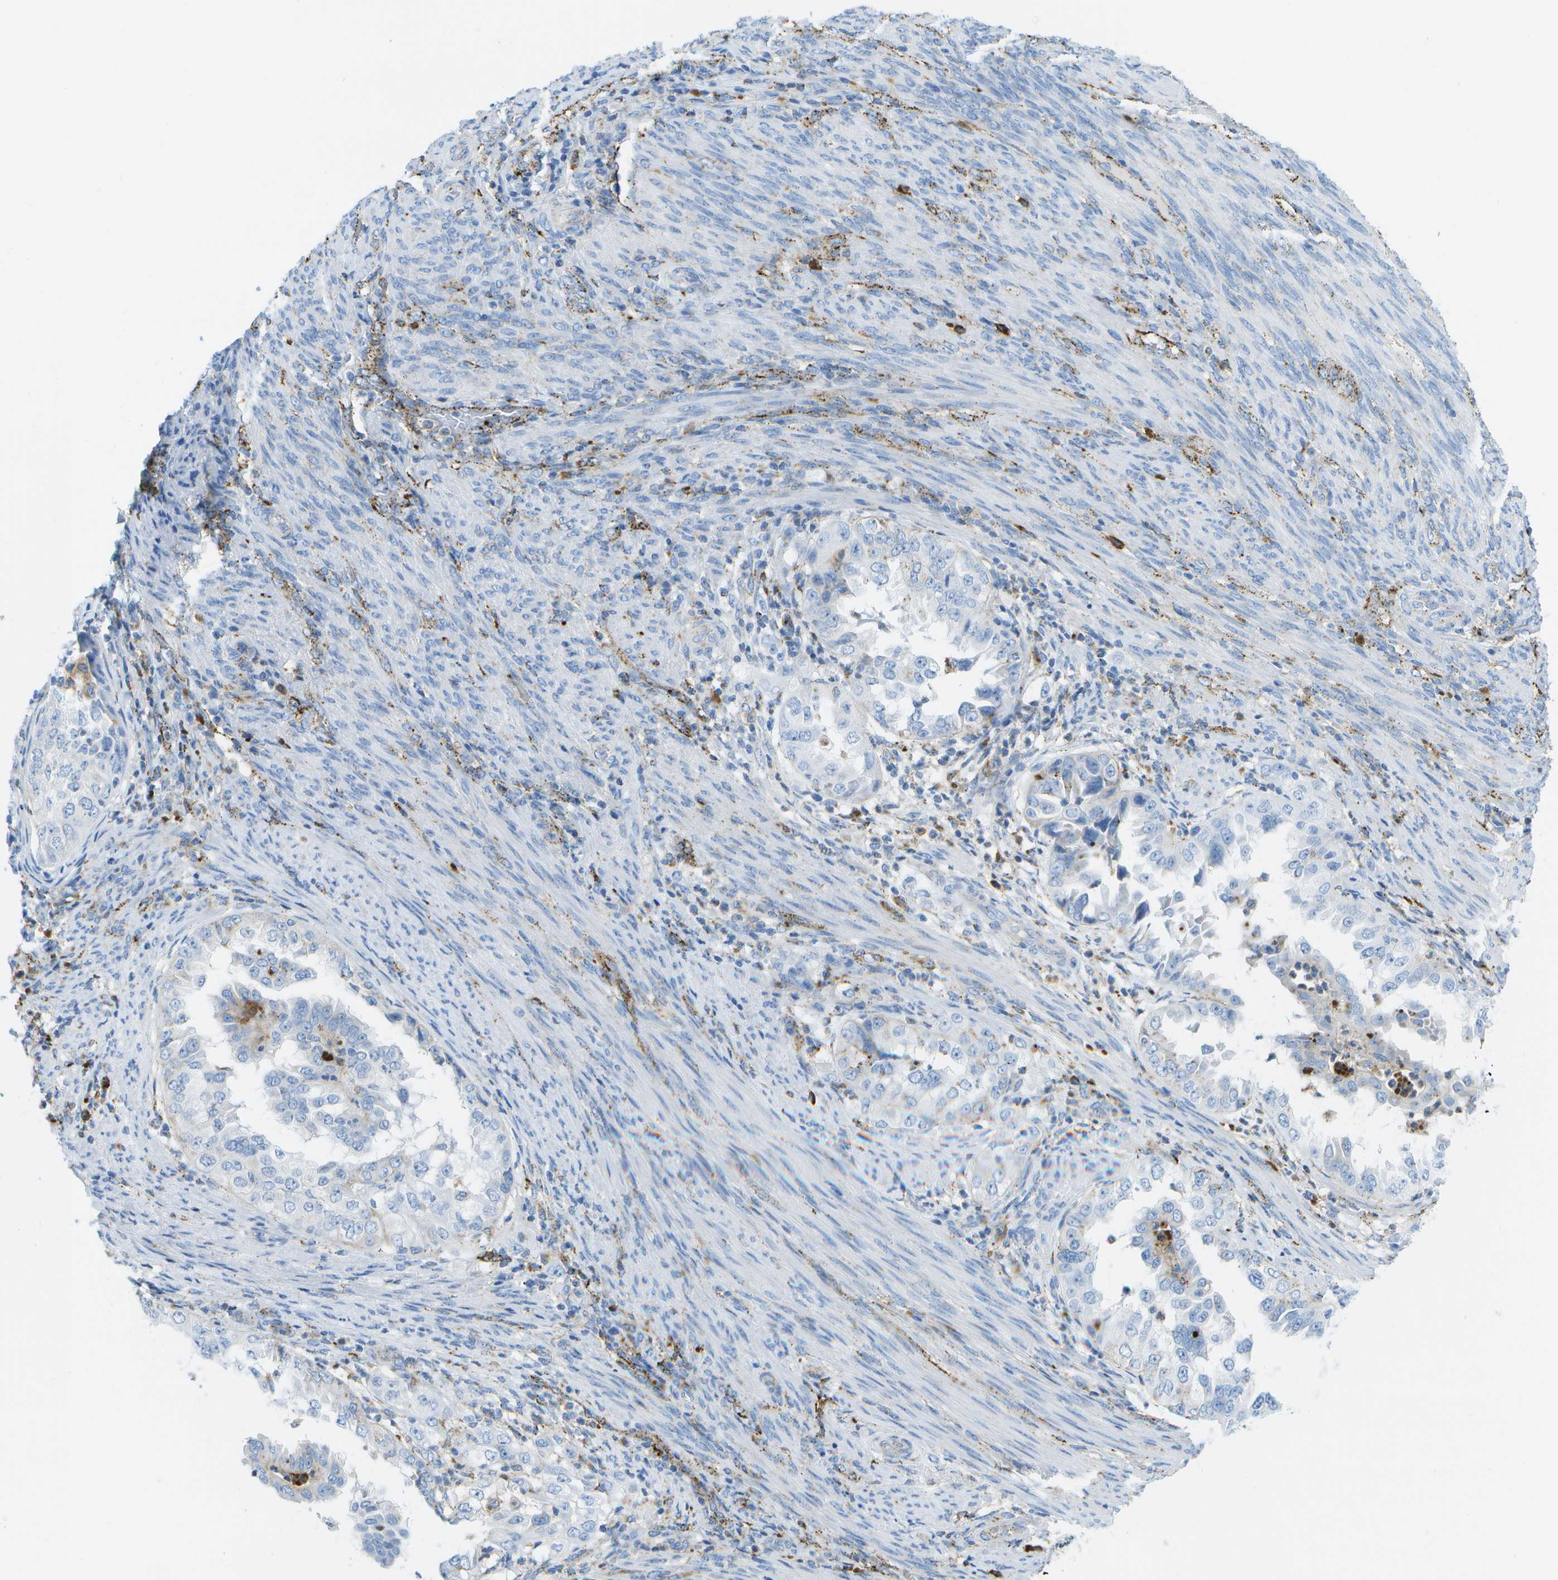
{"staining": {"intensity": "negative", "quantity": "none", "location": "none"}, "tissue": "endometrial cancer", "cell_type": "Tumor cells", "image_type": "cancer", "snomed": [{"axis": "morphology", "description": "Adenocarcinoma, NOS"}, {"axis": "topography", "description": "Endometrium"}], "caption": "Adenocarcinoma (endometrial) was stained to show a protein in brown. There is no significant staining in tumor cells.", "gene": "PRCP", "patient": {"sex": "female", "age": 85}}